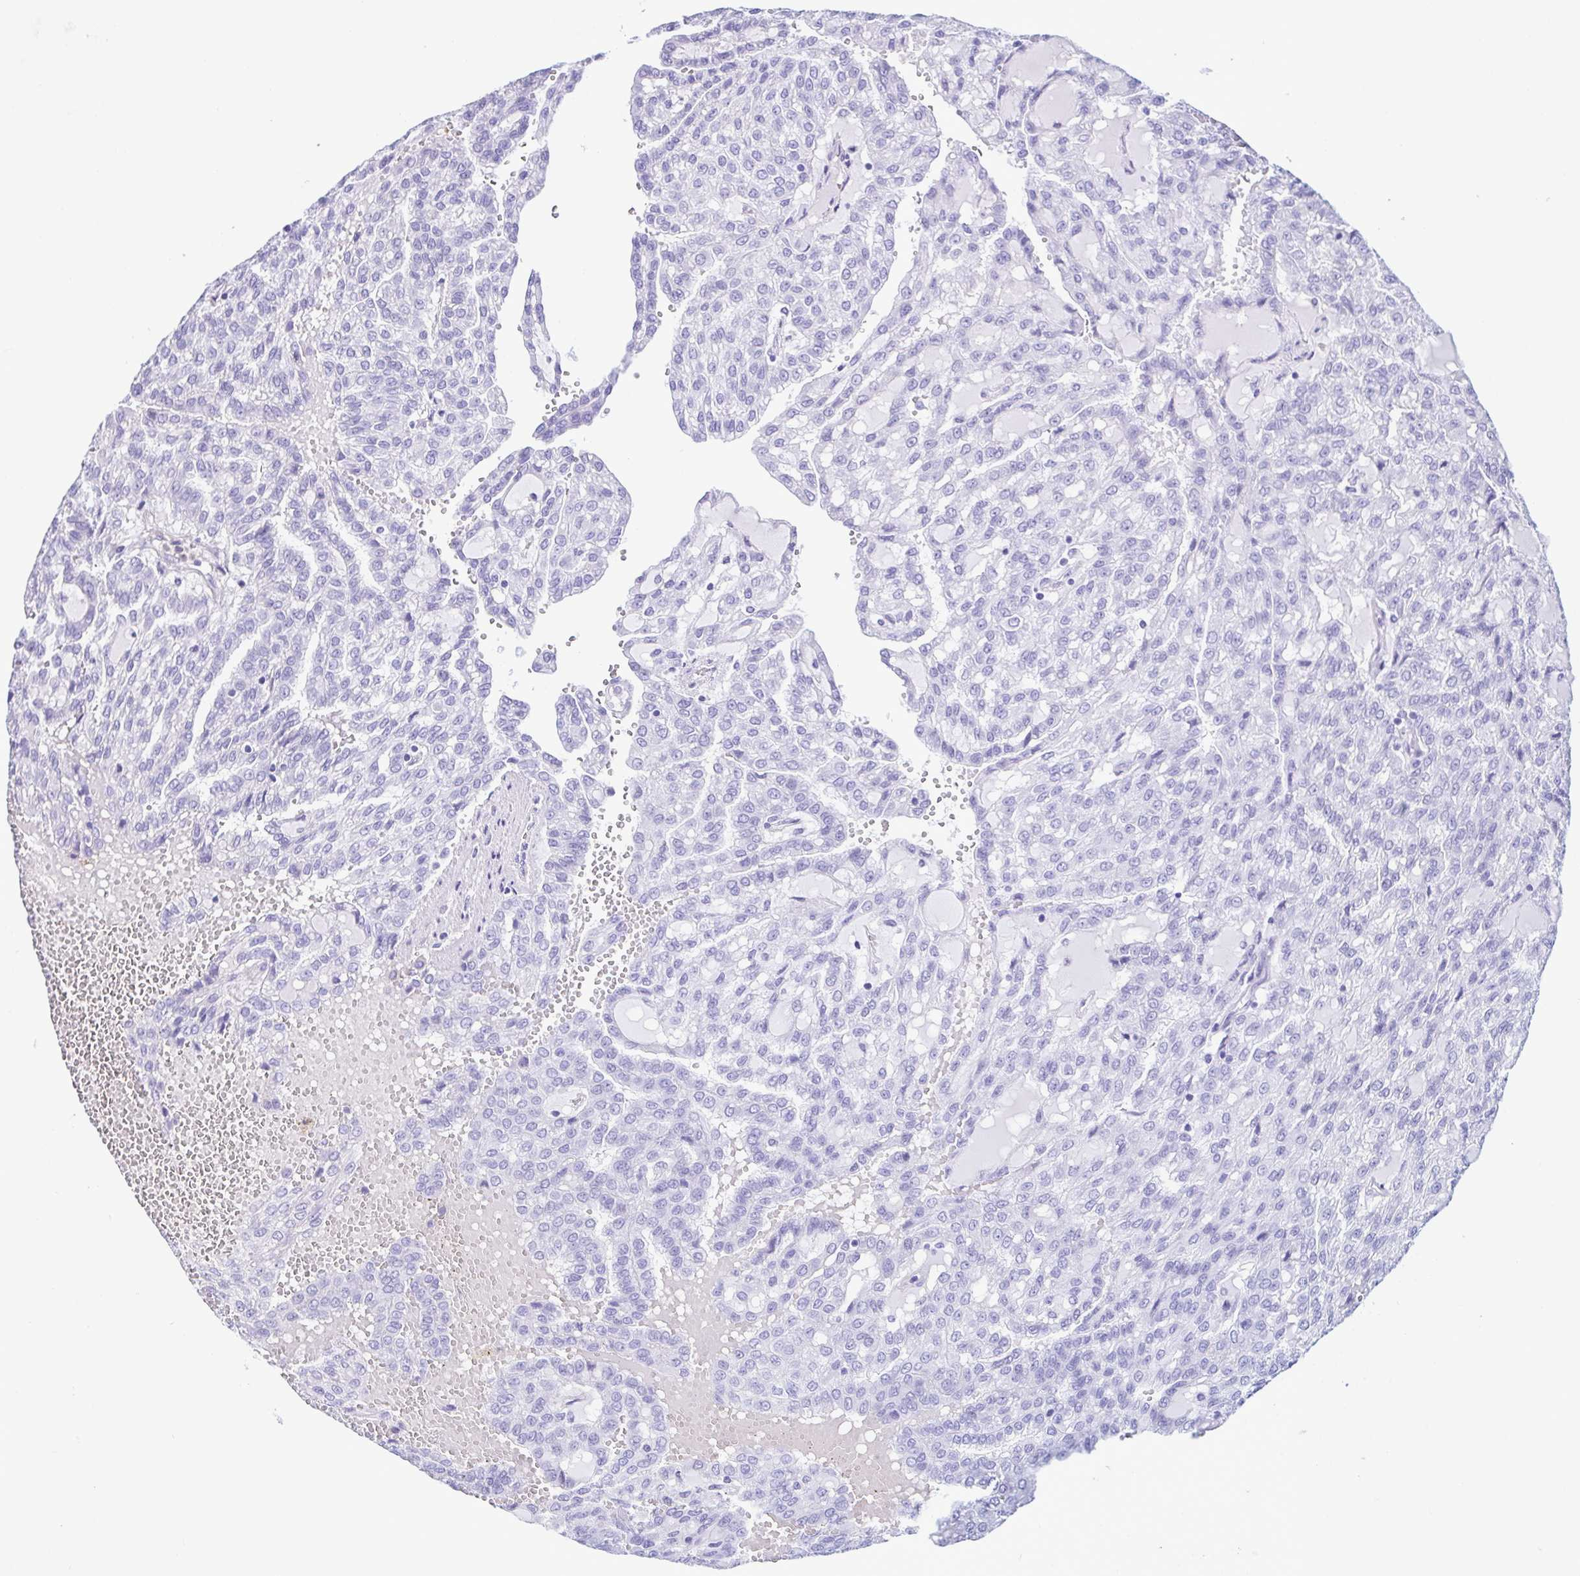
{"staining": {"intensity": "negative", "quantity": "none", "location": "none"}, "tissue": "renal cancer", "cell_type": "Tumor cells", "image_type": "cancer", "snomed": [{"axis": "morphology", "description": "Adenocarcinoma, NOS"}, {"axis": "topography", "description": "Kidney"}], "caption": "Tumor cells are negative for protein expression in human renal cancer (adenocarcinoma).", "gene": "CYP11B1", "patient": {"sex": "male", "age": 63}}